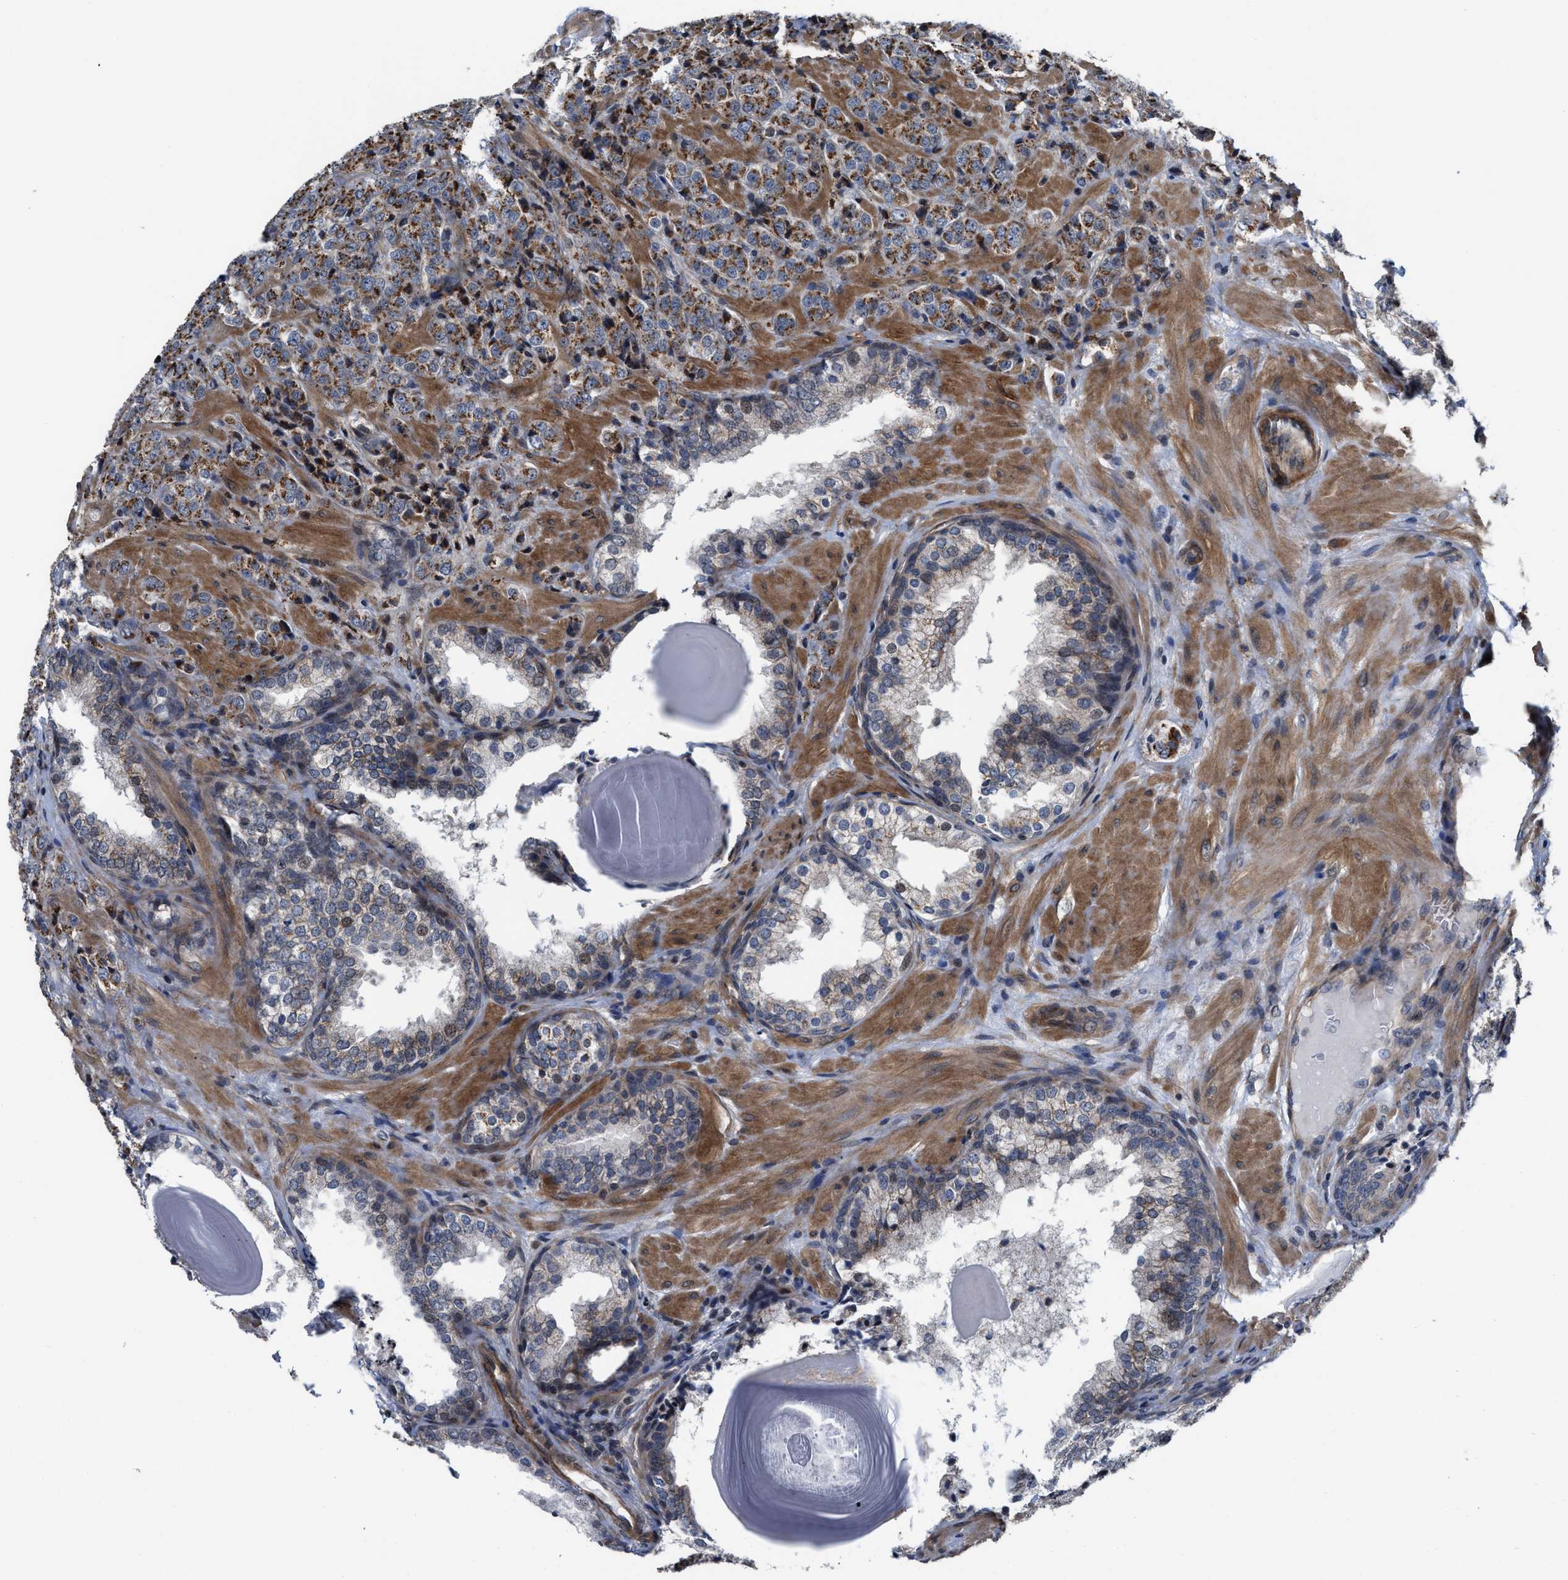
{"staining": {"intensity": "moderate", "quantity": ">75%", "location": "cytoplasmic/membranous"}, "tissue": "prostate cancer", "cell_type": "Tumor cells", "image_type": "cancer", "snomed": [{"axis": "morphology", "description": "Adenocarcinoma, Medium grade"}, {"axis": "topography", "description": "Prostate"}], "caption": "This is an image of immunohistochemistry (IHC) staining of prostate adenocarcinoma (medium-grade), which shows moderate staining in the cytoplasmic/membranous of tumor cells.", "gene": "TGFB1I1", "patient": {"sex": "male", "age": 70}}